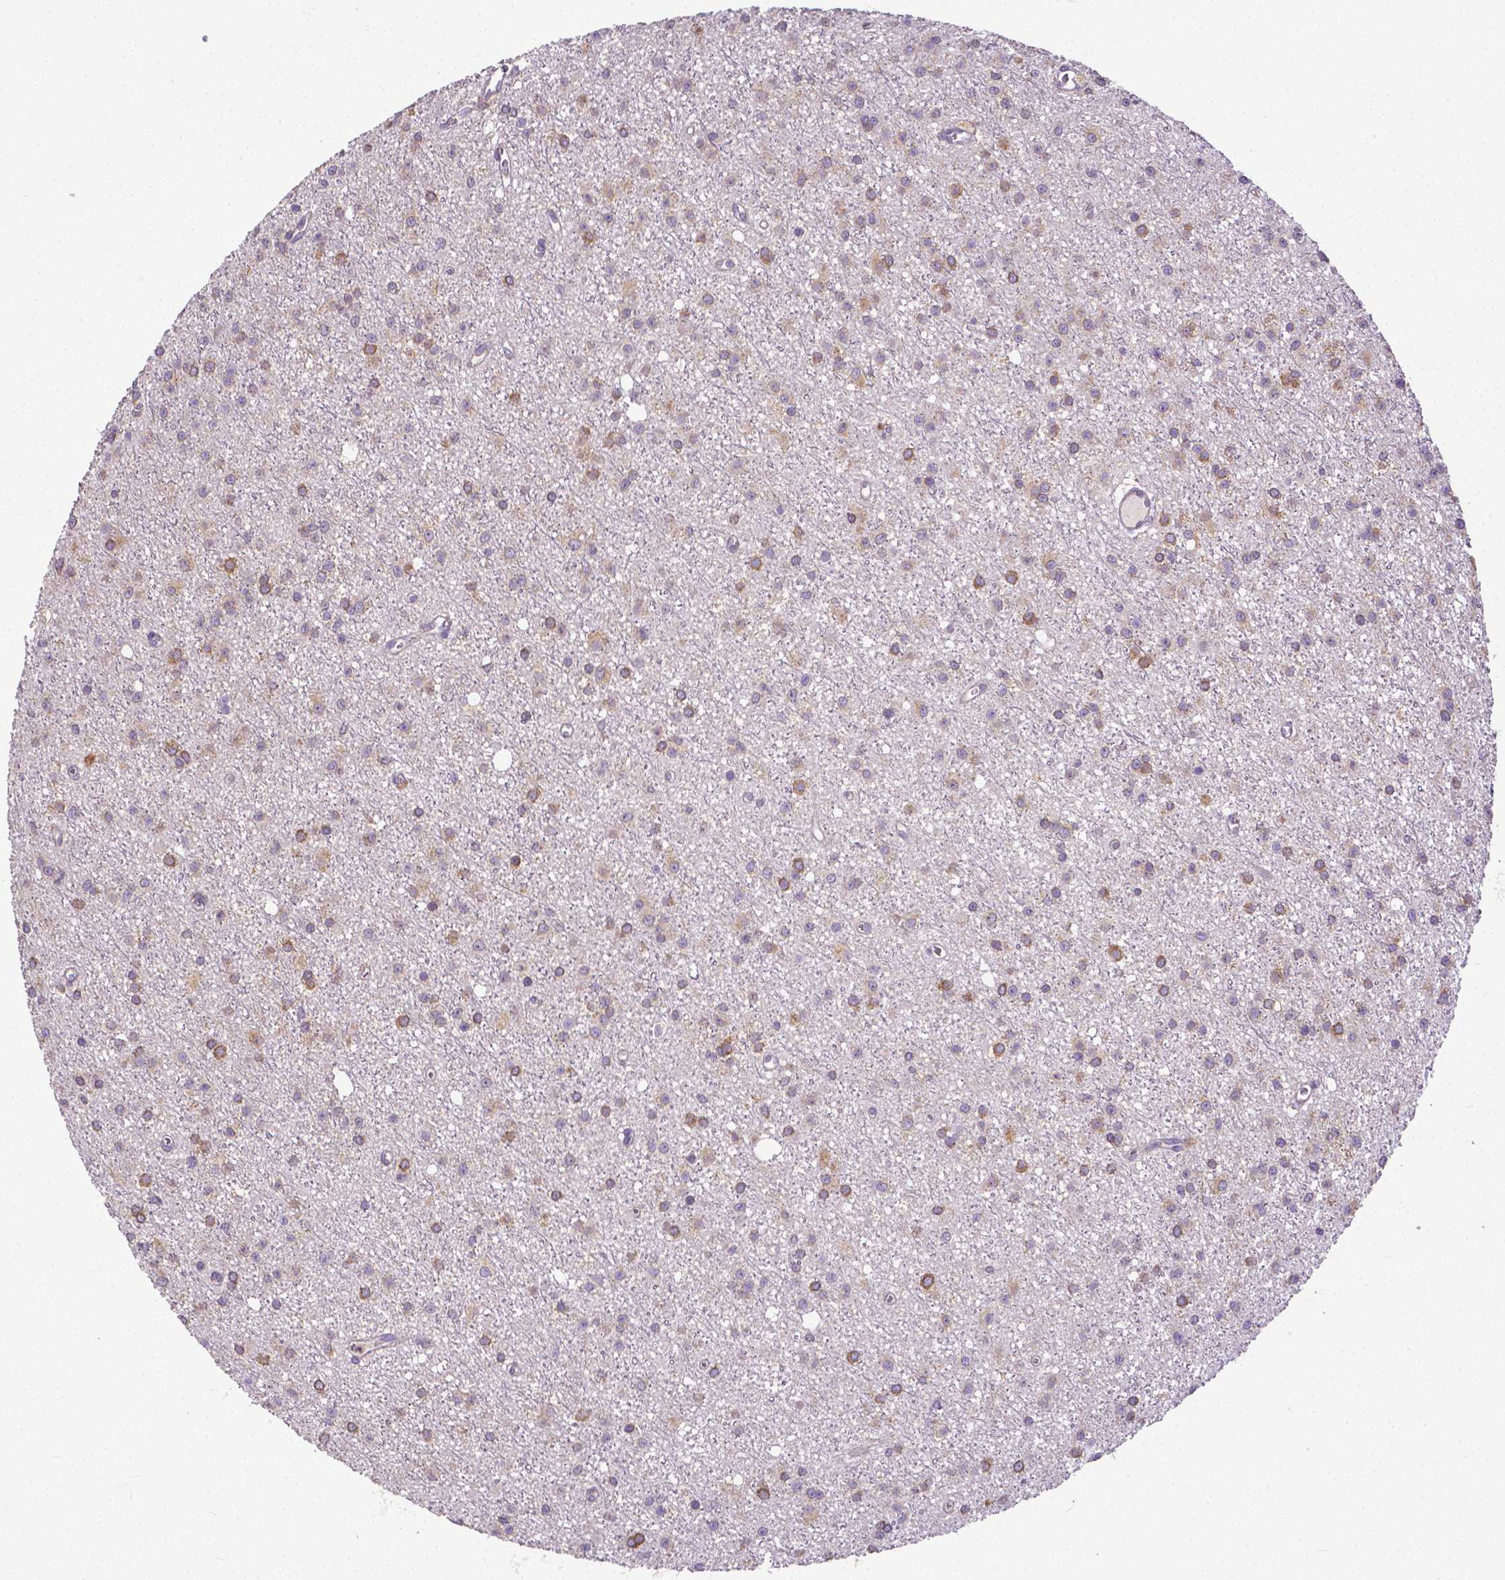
{"staining": {"intensity": "weak", "quantity": "25%-75%", "location": "cytoplasmic/membranous"}, "tissue": "glioma", "cell_type": "Tumor cells", "image_type": "cancer", "snomed": [{"axis": "morphology", "description": "Glioma, malignant, Low grade"}, {"axis": "topography", "description": "Brain"}], "caption": "Low-grade glioma (malignant) was stained to show a protein in brown. There is low levels of weak cytoplasmic/membranous staining in about 25%-75% of tumor cells. Nuclei are stained in blue.", "gene": "DICER1", "patient": {"sex": "male", "age": 27}}